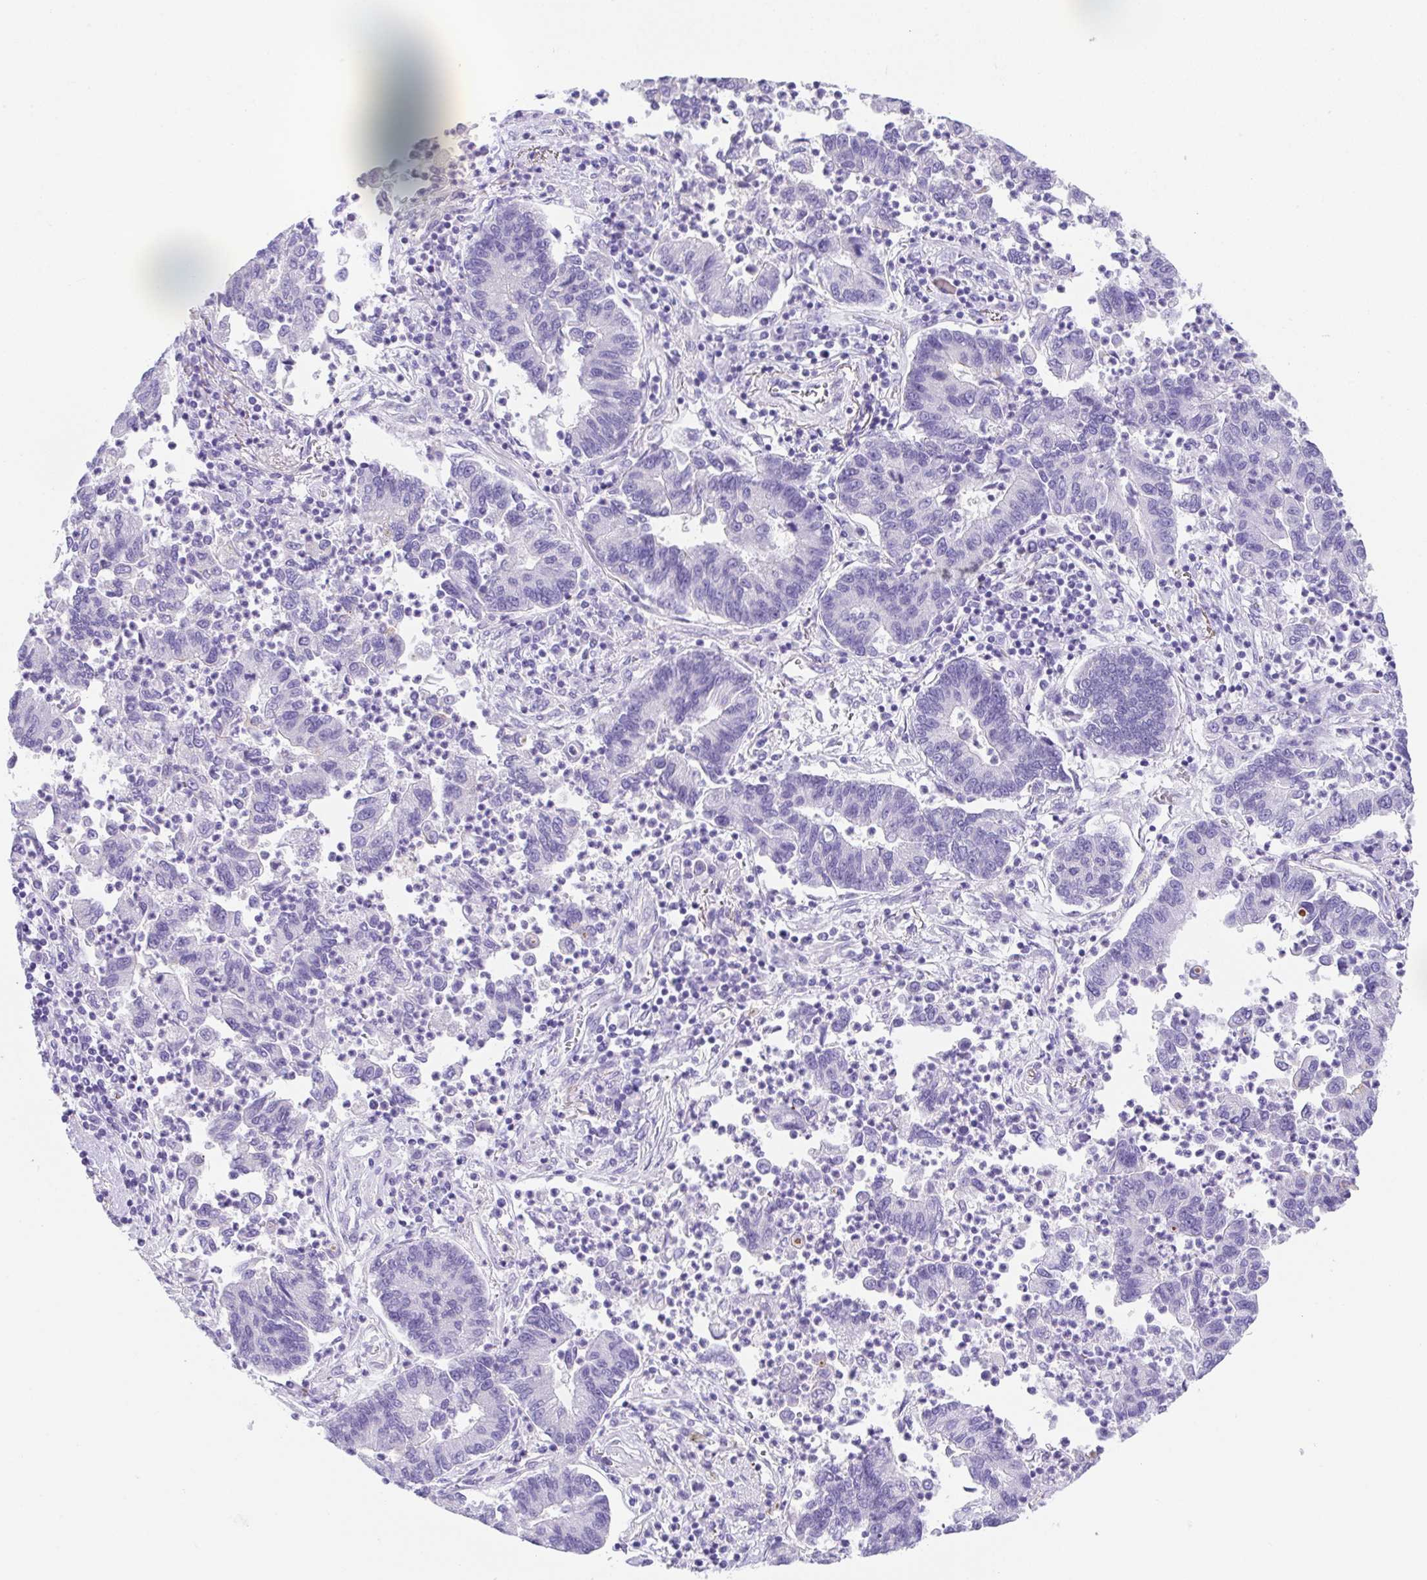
{"staining": {"intensity": "negative", "quantity": "none", "location": "none"}, "tissue": "lung cancer", "cell_type": "Tumor cells", "image_type": "cancer", "snomed": [{"axis": "morphology", "description": "Adenocarcinoma, NOS"}, {"axis": "topography", "description": "Lung"}], "caption": "Tumor cells are negative for protein expression in human adenocarcinoma (lung).", "gene": "SPATA4", "patient": {"sex": "female", "age": 57}}